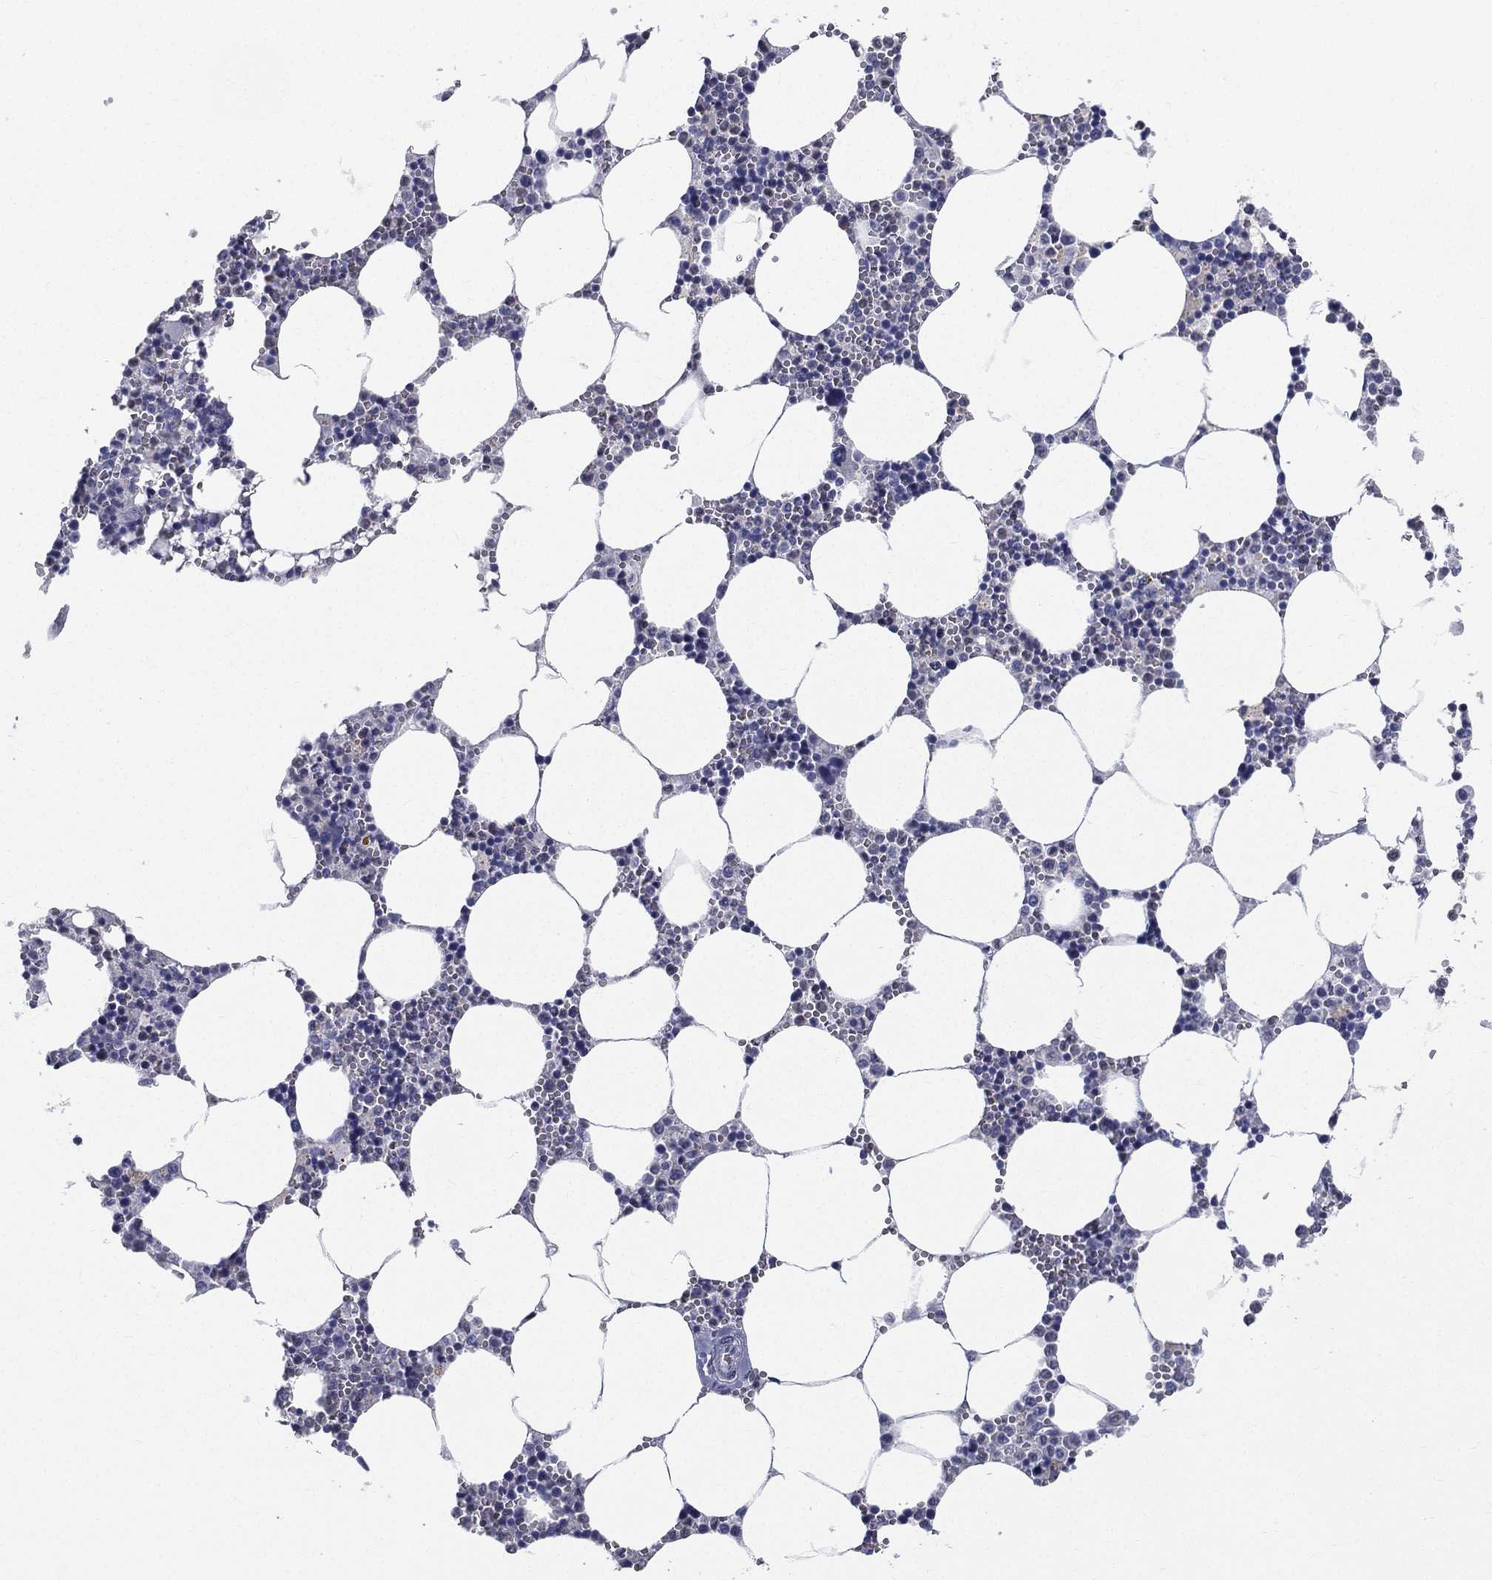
{"staining": {"intensity": "weak", "quantity": "<25%", "location": "cytoplasmic/membranous"}, "tissue": "bone marrow", "cell_type": "Hematopoietic cells", "image_type": "normal", "snomed": [{"axis": "morphology", "description": "Normal tissue, NOS"}, {"axis": "topography", "description": "Bone marrow"}], "caption": "A photomicrograph of human bone marrow is negative for staining in hematopoietic cells. (Immunohistochemistry, brightfield microscopy, high magnification).", "gene": "DEFB121", "patient": {"sex": "female", "age": 64}}